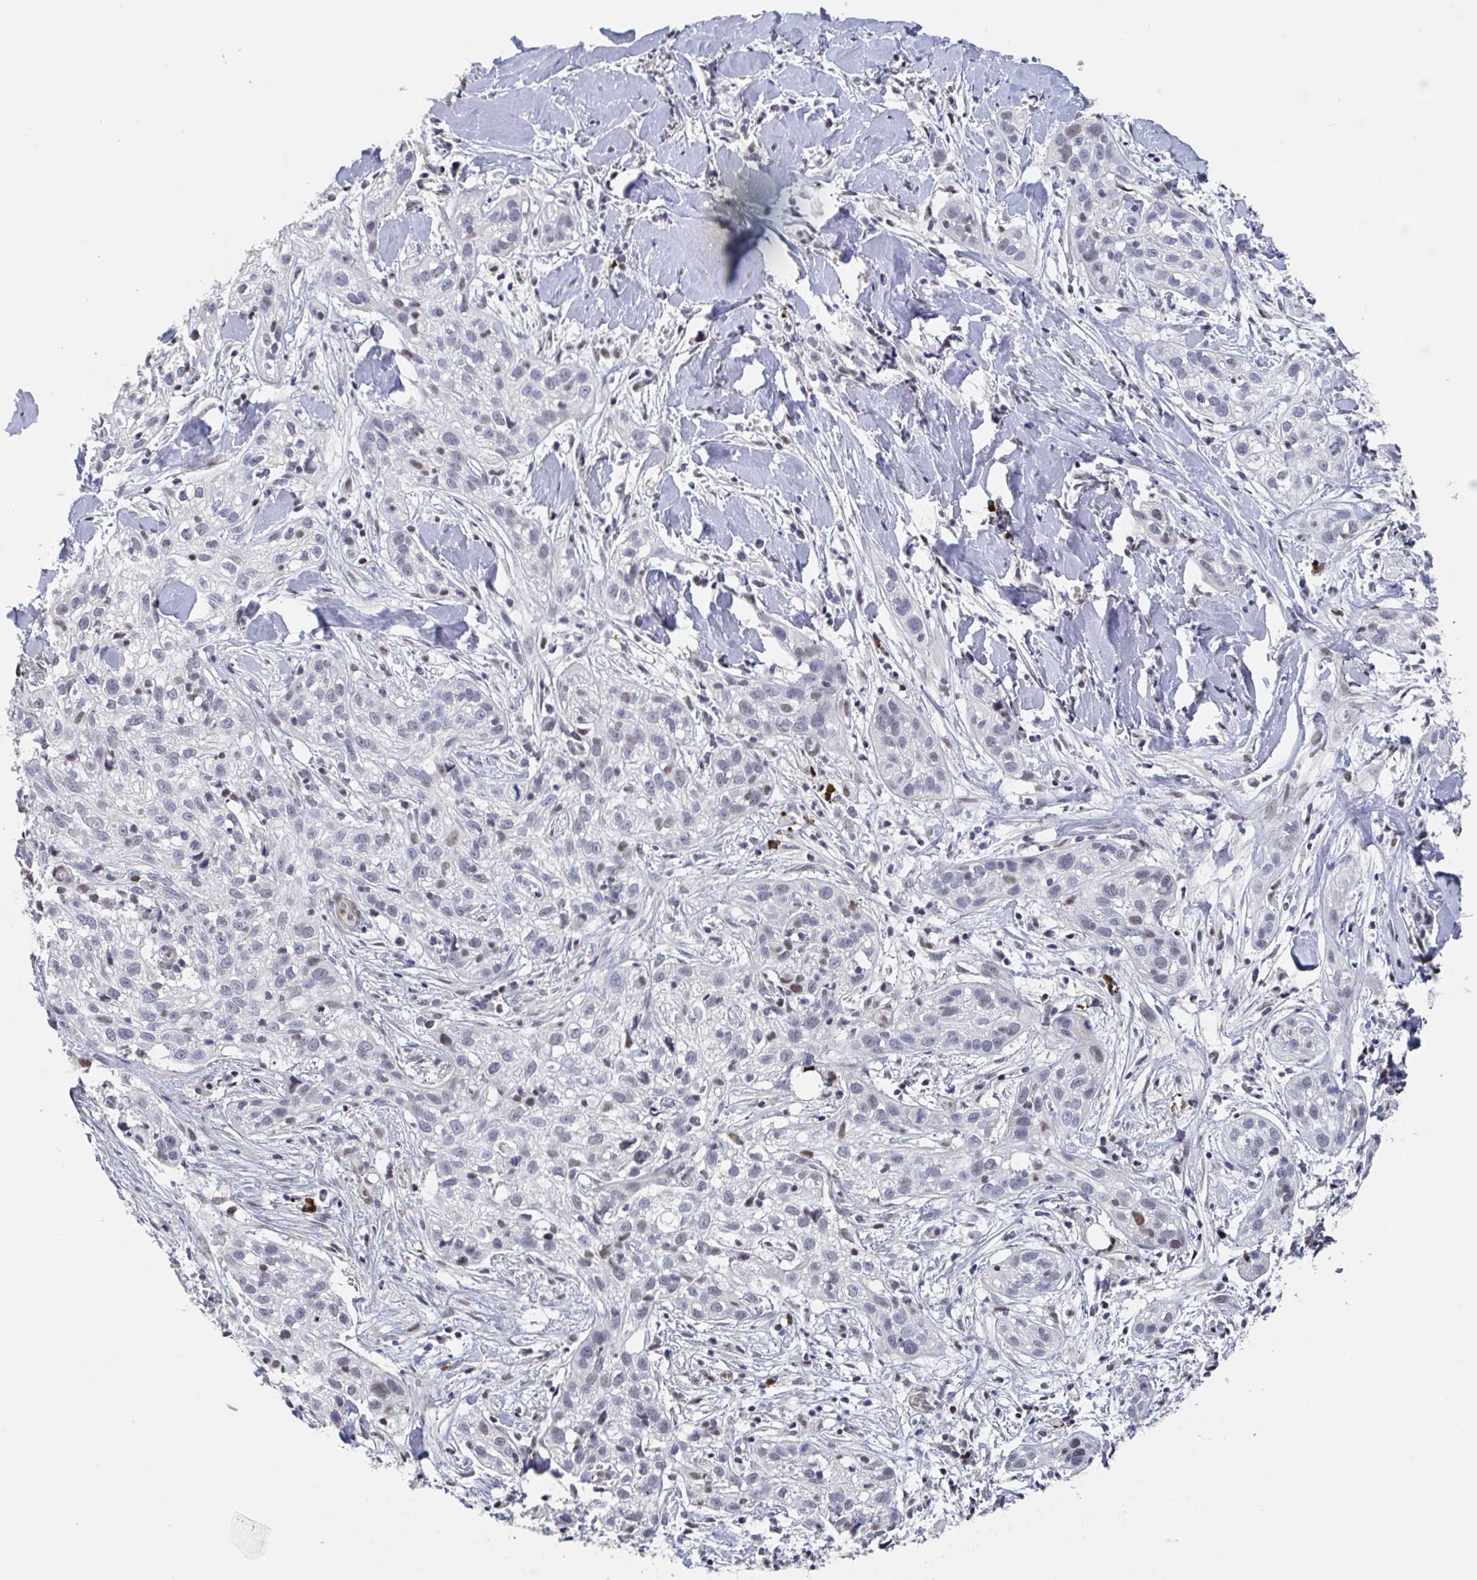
{"staining": {"intensity": "negative", "quantity": "none", "location": "none"}, "tissue": "skin cancer", "cell_type": "Tumor cells", "image_type": "cancer", "snomed": [{"axis": "morphology", "description": "Squamous cell carcinoma, NOS"}, {"axis": "topography", "description": "Skin"}], "caption": "Human skin cancer (squamous cell carcinoma) stained for a protein using immunohistochemistry displays no staining in tumor cells.", "gene": "BCL7B", "patient": {"sex": "male", "age": 82}}